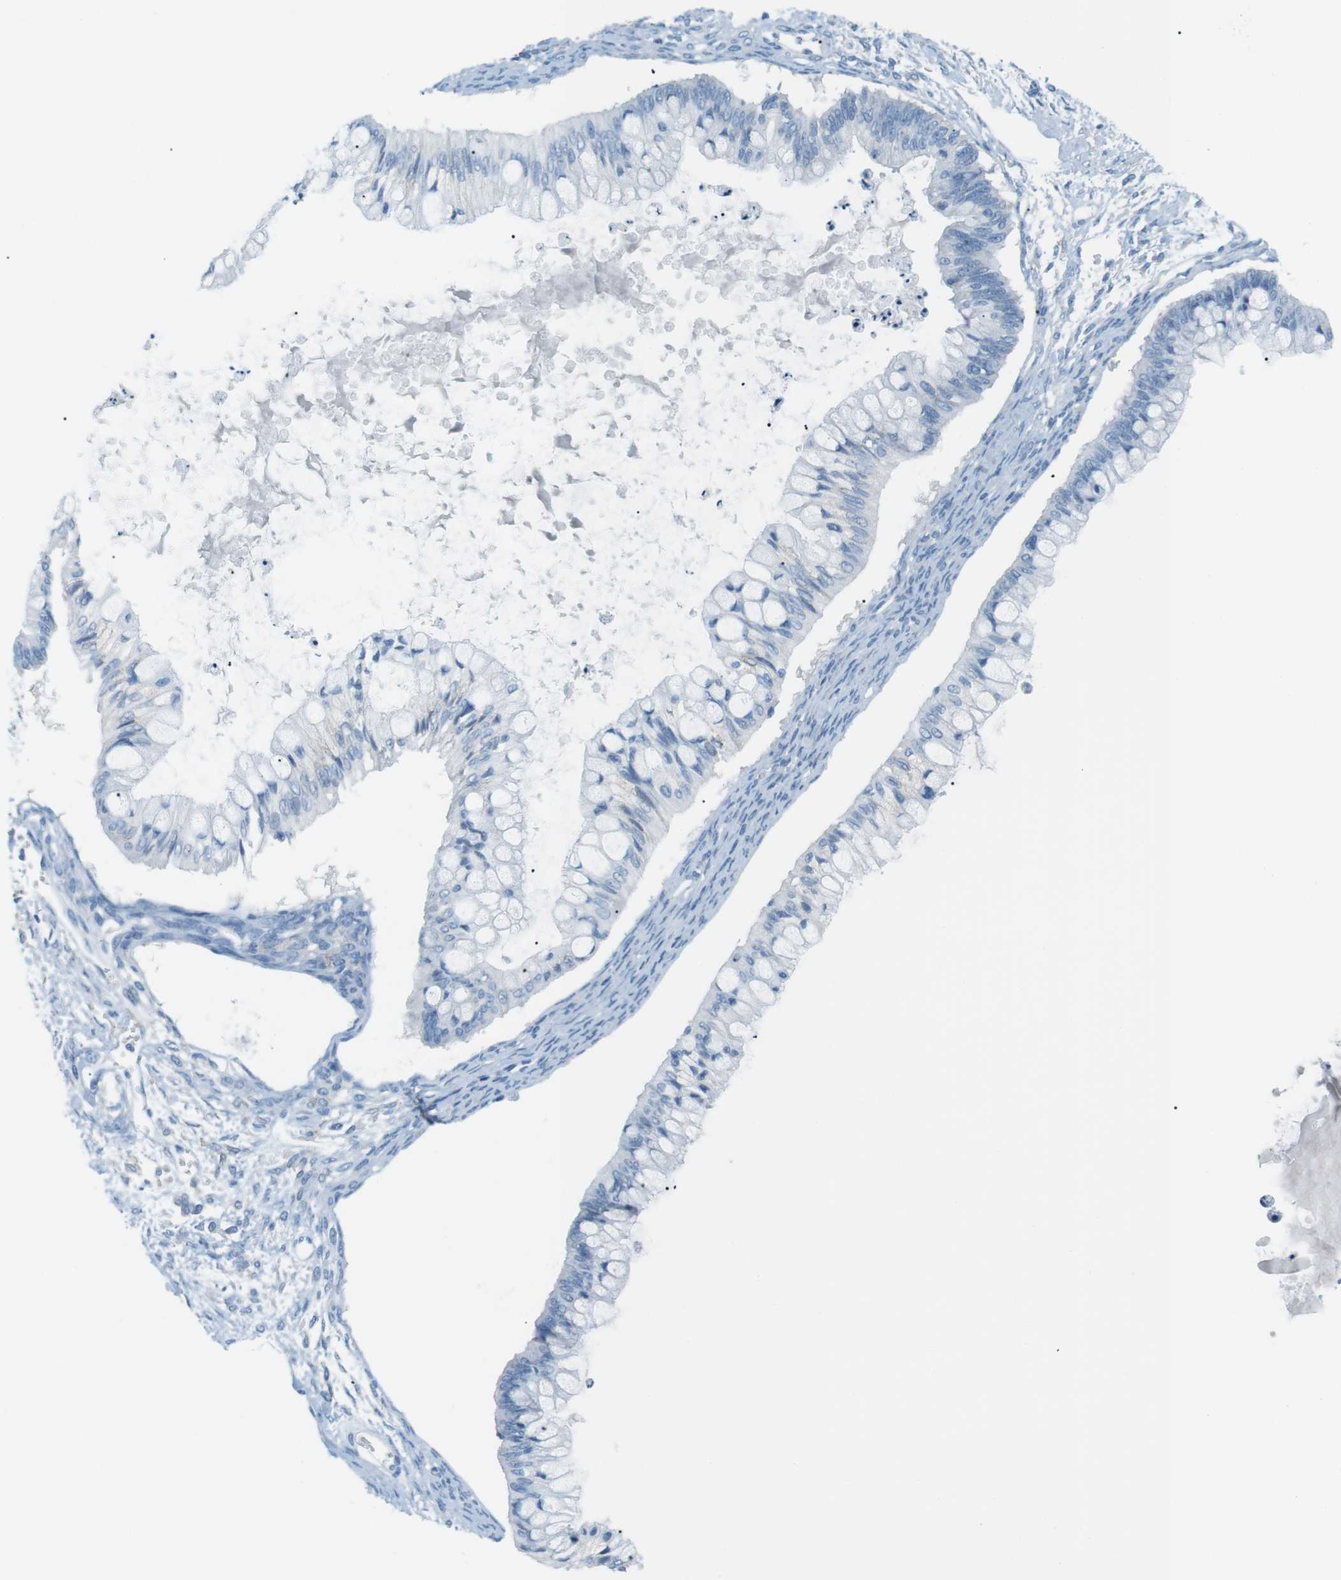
{"staining": {"intensity": "negative", "quantity": "none", "location": "none"}, "tissue": "ovarian cancer", "cell_type": "Tumor cells", "image_type": "cancer", "snomed": [{"axis": "morphology", "description": "Cystadenocarcinoma, mucinous, NOS"}, {"axis": "topography", "description": "Ovary"}], "caption": "The immunohistochemistry (IHC) histopathology image has no significant expression in tumor cells of ovarian cancer tissue.", "gene": "VAMP1", "patient": {"sex": "female", "age": 57}}